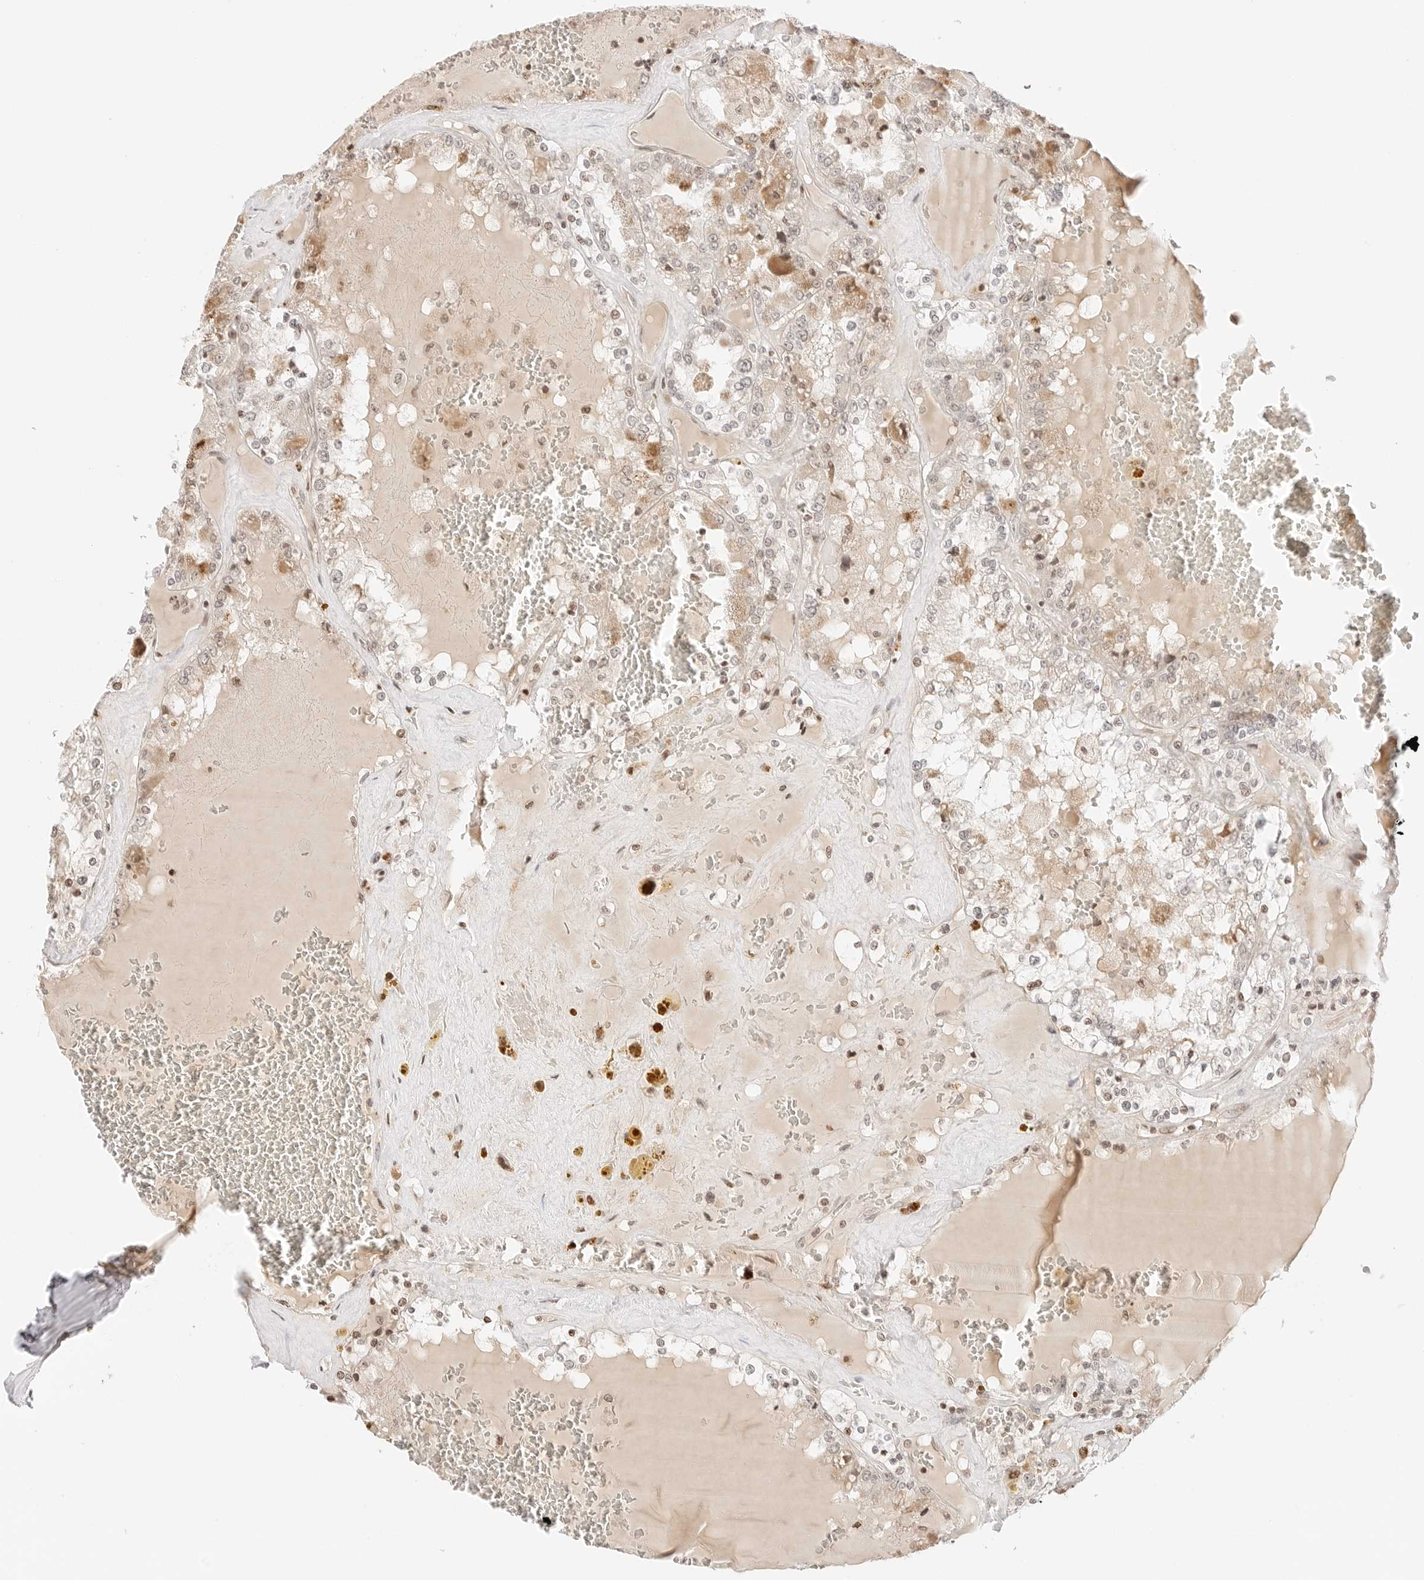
{"staining": {"intensity": "moderate", "quantity": "25%-75%", "location": "cytoplasmic/membranous,nuclear"}, "tissue": "renal cancer", "cell_type": "Tumor cells", "image_type": "cancer", "snomed": [{"axis": "morphology", "description": "Adenocarcinoma, NOS"}, {"axis": "topography", "description": "Kidney"}], "caption": "Brown immunohistochemical staining in renal adenocarcinoma shows moderate cytoplasmic/membranous and nuclear positivity in about 25%-75% of tumor cells.", "gene": "RPS6KL1", "patient": {"sex": "female", "age": 56}}